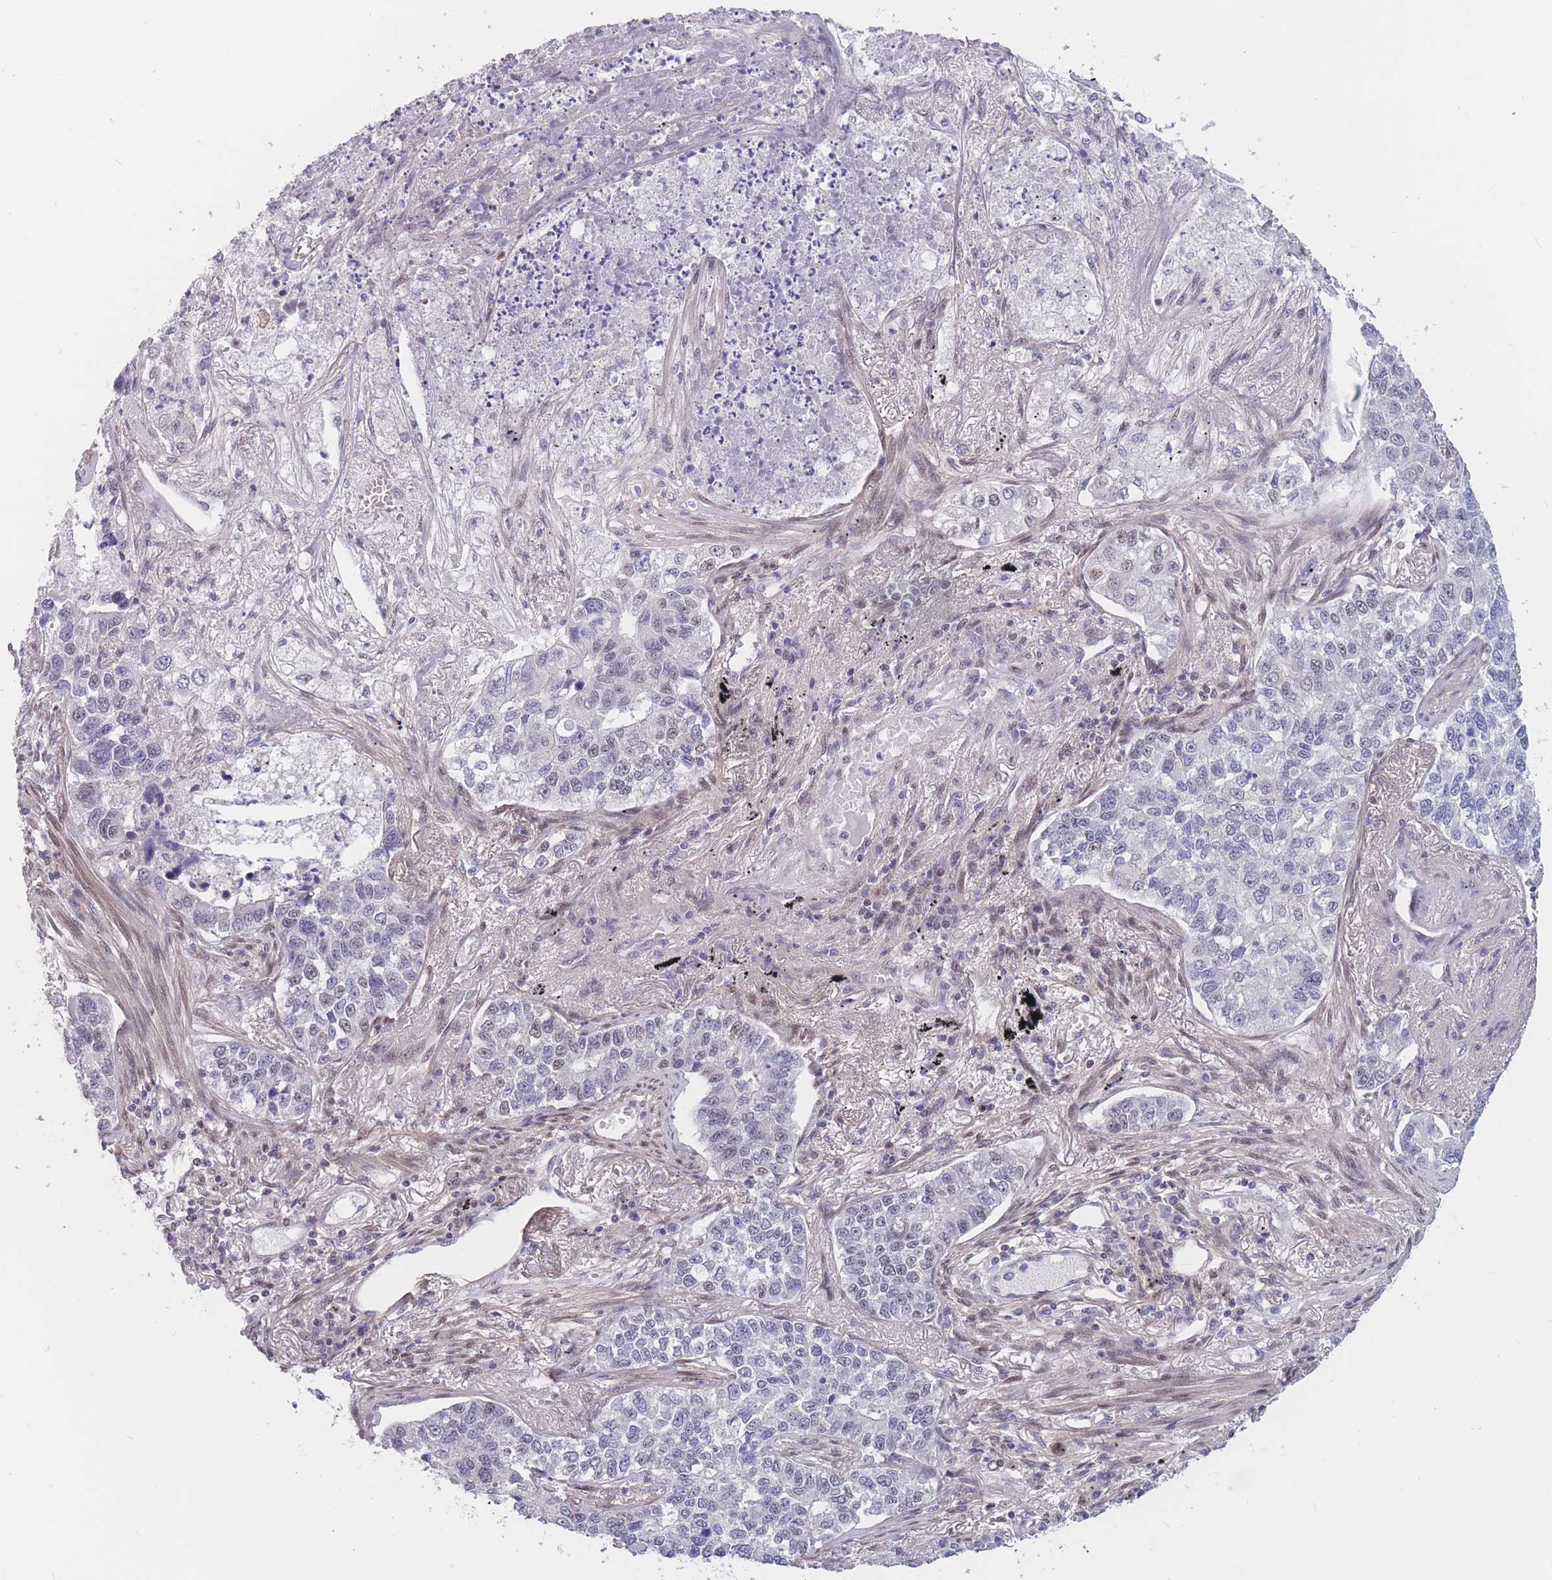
{"staining": {"intensity": "negative", "quantity": "none", "location": "none"}, "tissue": "lung cancer", "cell_type": "Tumor cells", "image_type": "cancer", "snomed": [{"axis": "morphology", "description": "Adenocarcinoma, NOS"}, {"axis": "topography", "description": "Lung"}], "caption": "DAB (3,3'-diaminobenzidine) immunohistochemical staining of adenocarcinoma (lung) reveals no significant expression in tumor cells. (Brightfield microscopy of DAB (3,3'-diaminobenzidine) immunohistochemistry (IHC) at high magnification).", "gene": "BCL9L", "patient": {"sex": "male", "age": 49}}